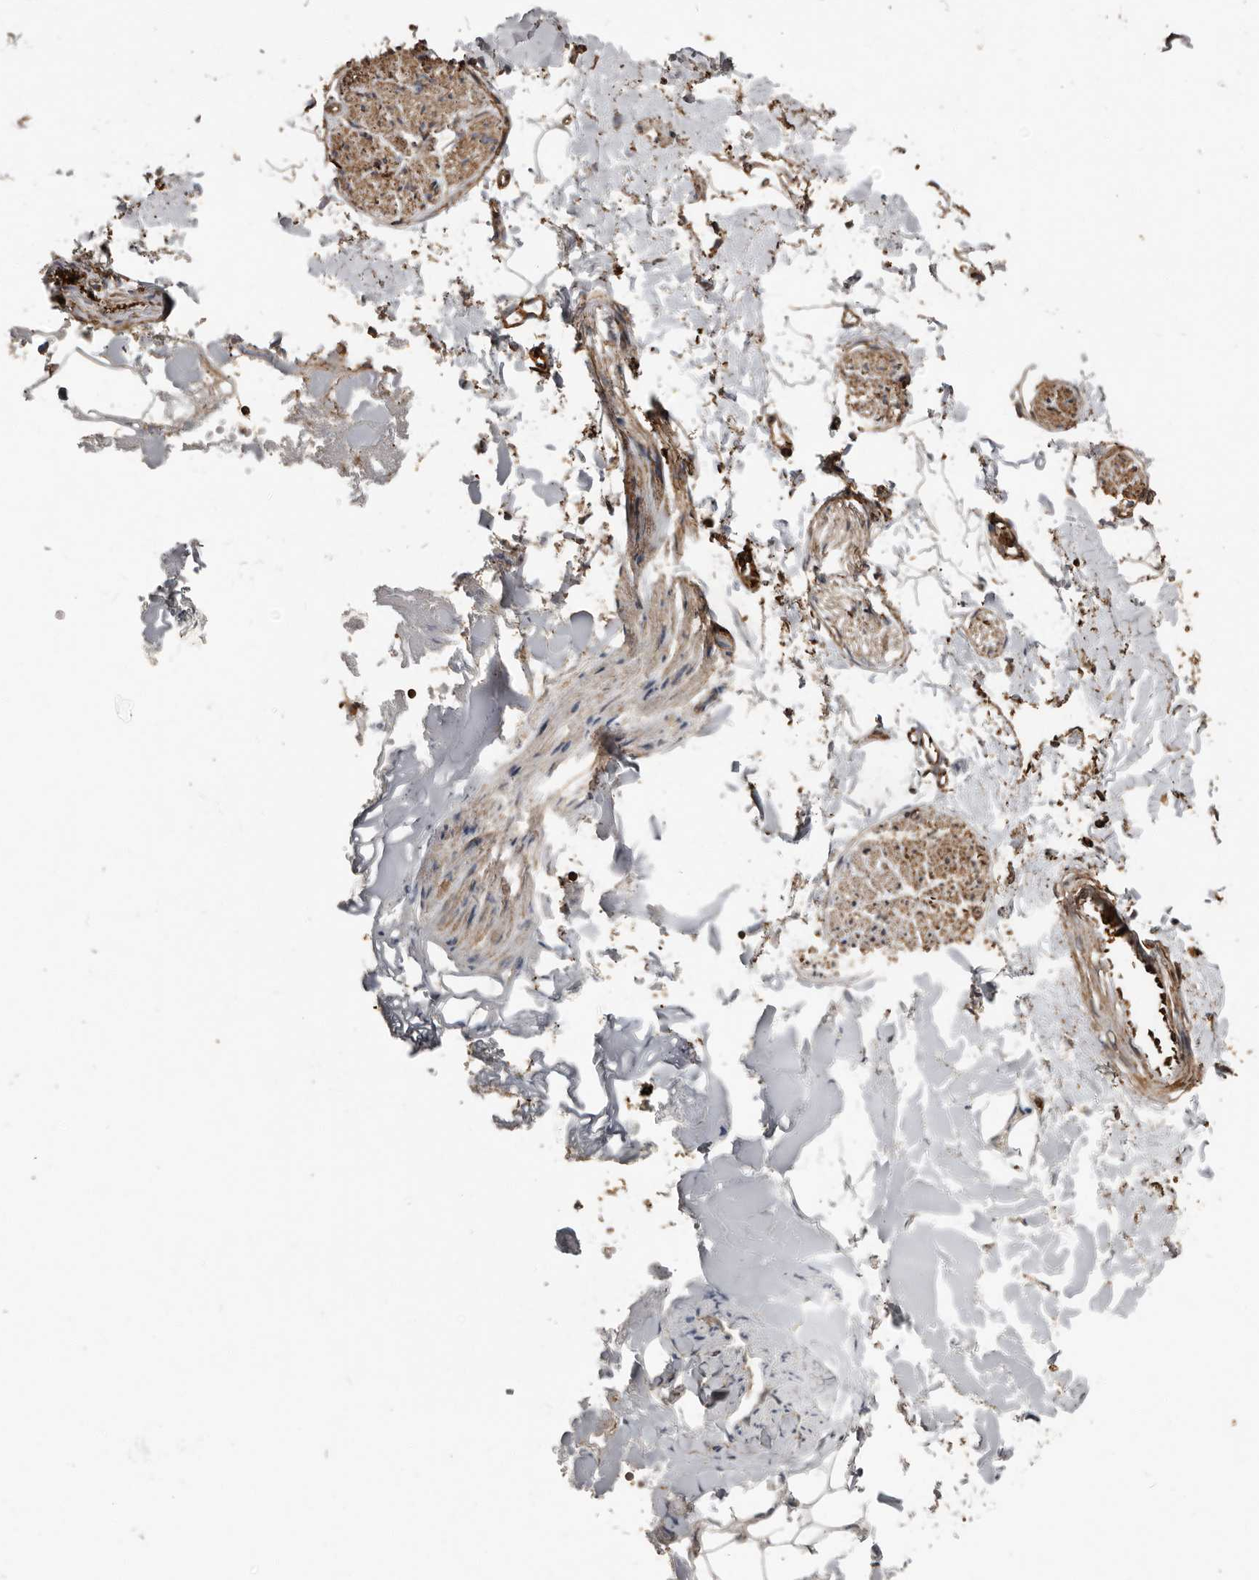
{"staining": {"intensity": "moderate", "quantity": ">75%", "location": "cytoplasmic/membranous"}, "tissue": "soft tissue", "cell_type": "Fibroblasts", "image_type": "normal", "snomed": [{"axis": "morphology", "description": "Normal tissue, NOS"}, {"axis": "morphology", "description": "Adenocarcinoma, NOS"}, {"axis": "topography", "description": "Smooth muscle"}, {"axis": "topography", "description": "Colon"}], "caption": "Protein staining by IHC reveals moderate cytoplasmic/membranous positivity in about >75% of fibroblasts in unremarkable soft tissue.", "gene": "DENND6B", "patient": {"sex": "male", "age": 14}}